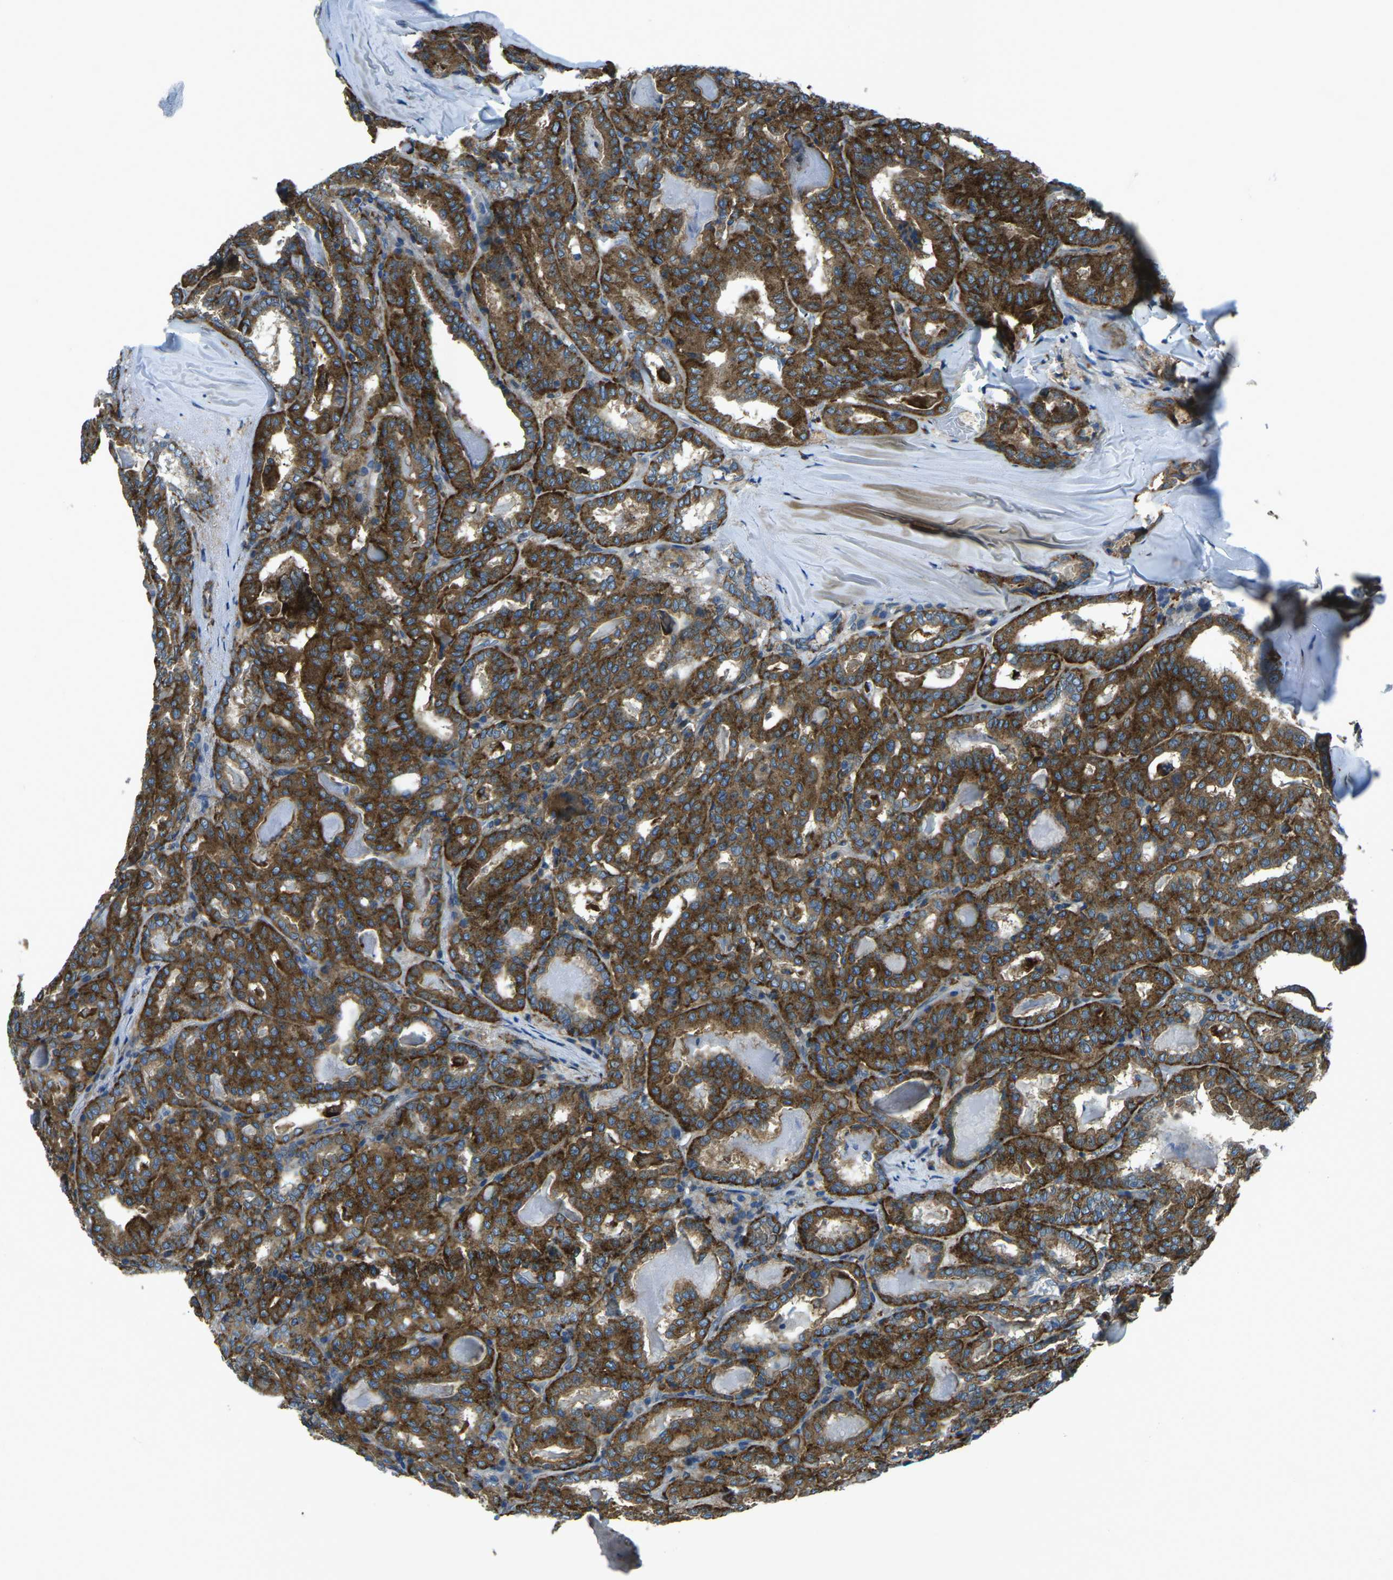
{"staining": {"intensity": "strong", "quantity": ">75%", "location": "cytoplasmic/membranous"}, "tissue": "thyroid cancer", "cell_type": "Tumor cells", "image_type": "cancer", "snomed": [{"axis": "morphology", "description": "Papillary adenocarcinoma, NOS"}, {"axis": "topography", "description": "Thyroid gland"}], "caption": "The photomicrograph demonstrates immunohistochemical staining of thyroid cancer (papillary adenocarcinoma). There is strong cytoplasmic/membranous positivity is identified in approximately >75% of tumor cells. (IHC, brightfield microscopy, high magnification).", "gene": "CDK17", "patient": {"sex": "female", "age": 42}}